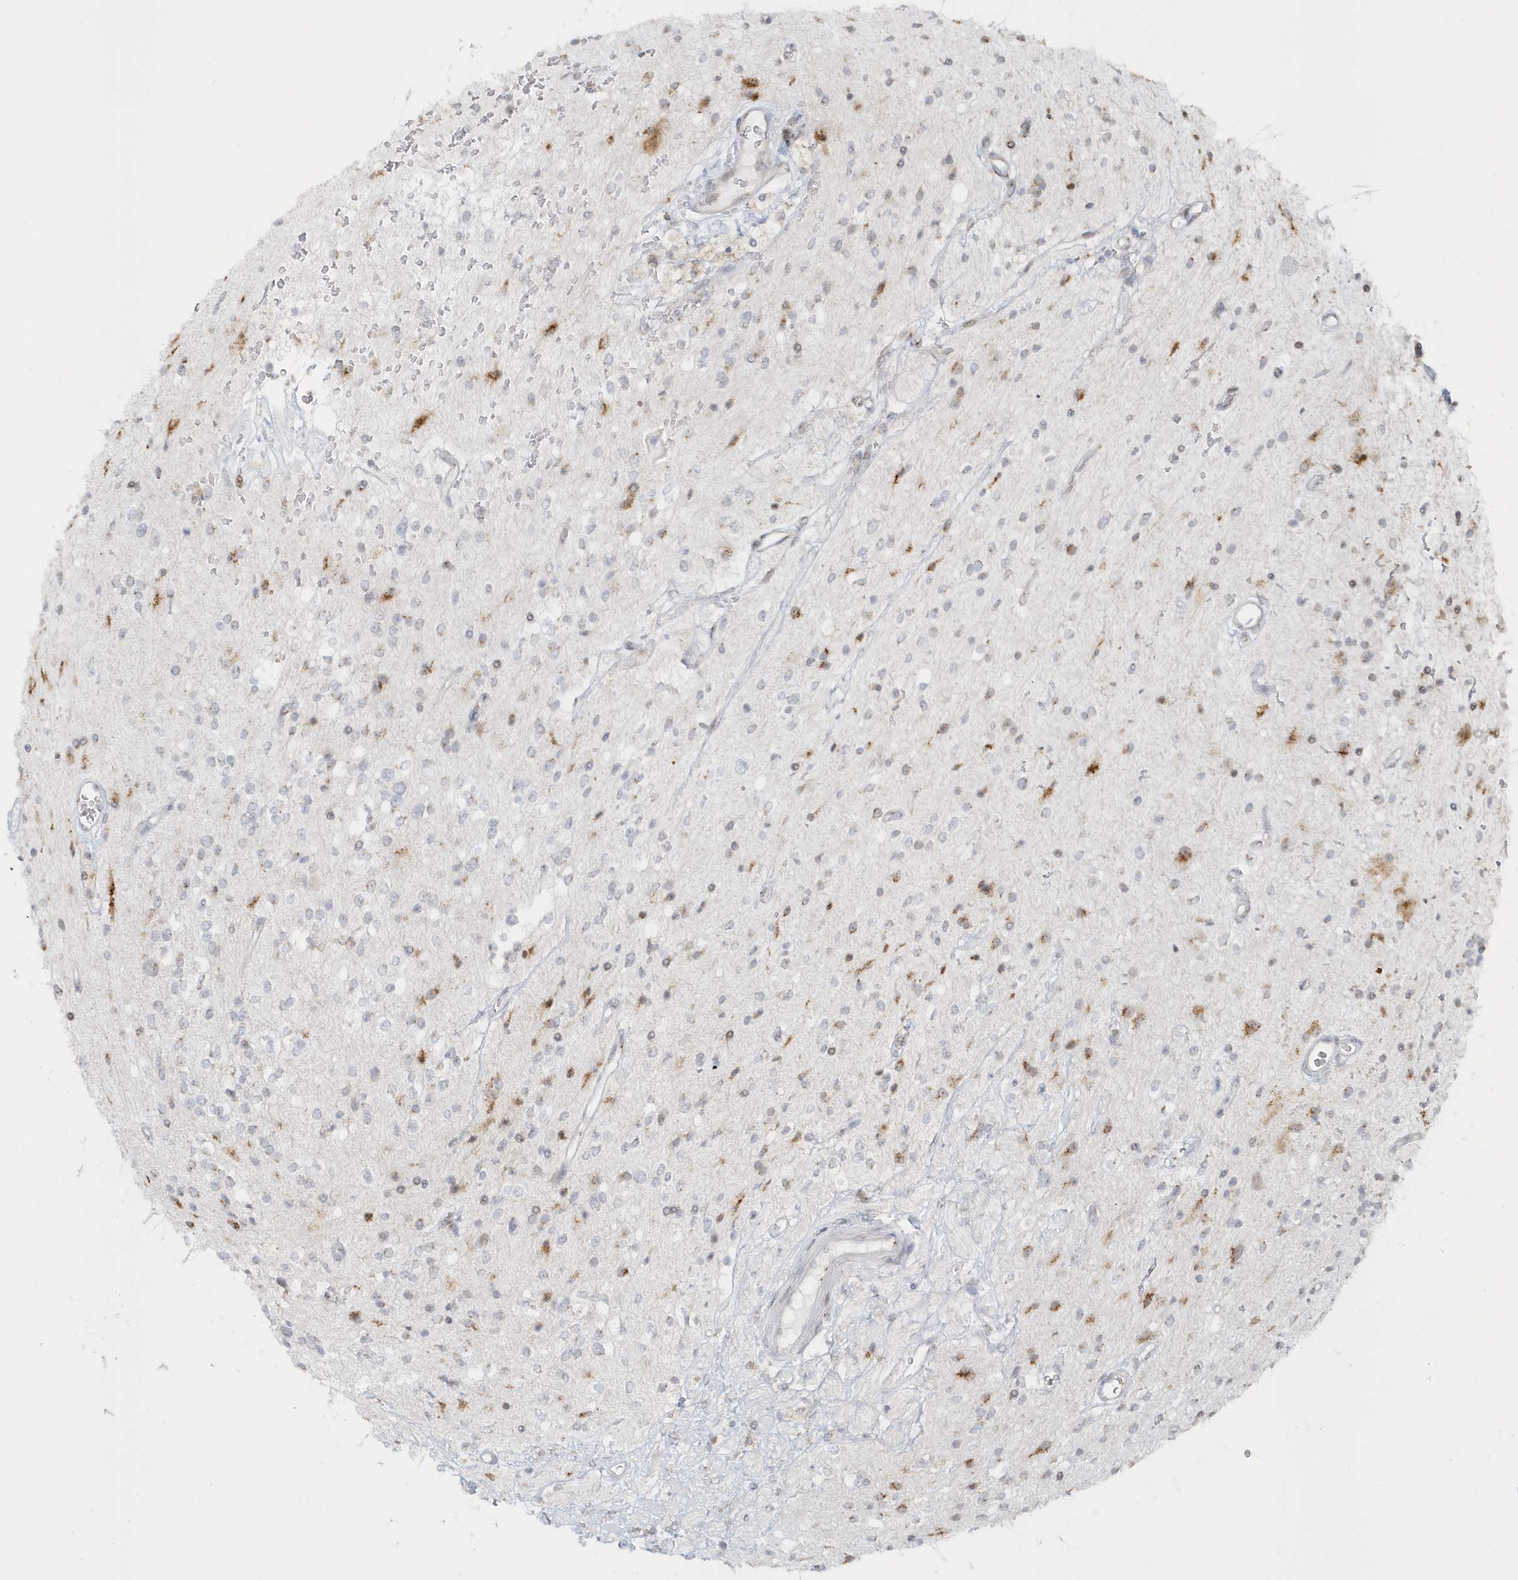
{"staining": {"intensity": "moderate", "quantity": "<25%", "location": "cytoplasmic/membranous"}, "tissue": "glioma", "cell_type": "Tumor cells", "image_type": "cancer", "snomed": [{"axis": "morphology", "description": "Glioma, malignant, High grade"}, {"axis": "topography", "description": "Brain"}], "caption": "Human high-grade glioma (malignant) stained with a brown dye demonstrates moderate cytoplasmic/membranous positive expression in about <25% of tumor cells.", "gene": "DHFR", "patient": {"sex": "male", "age": 34}}